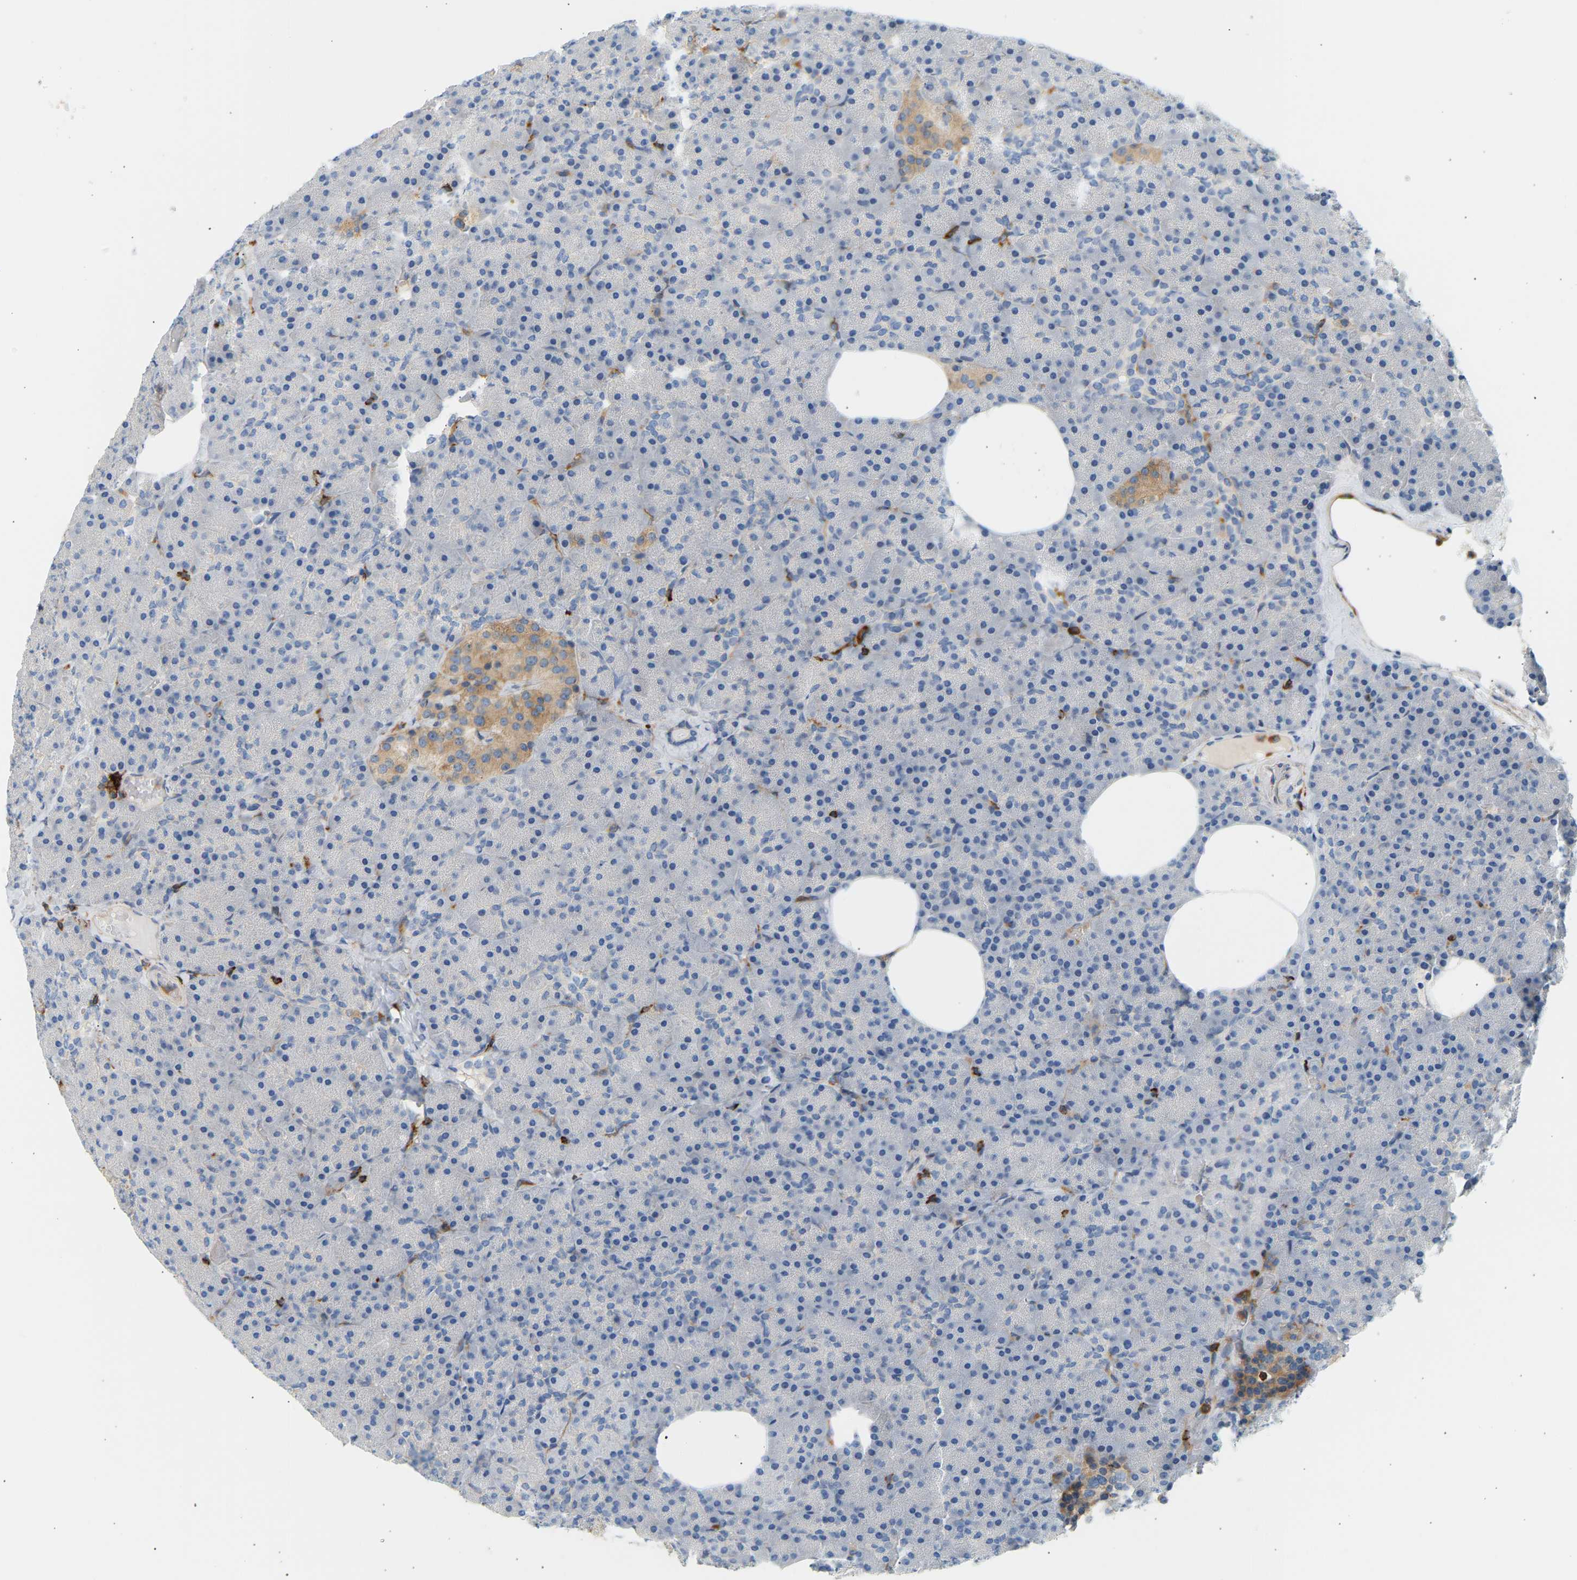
{"staining": {"intensity": "negative", "quantity": "none", "location": "none"}, "tissue": "pancreas", "cell_type": "Exocrine glandular cells", "image_type": "normal", "snomed": [{"axis": "morphology", "description": "Normal tissue, NOS"}, {"axis": "morphology", "description": "Carcinoid, malignant, NOS"}, {"axis": "topography", "description": "Pancreas"}], "caption": "A high-resolution histopathology image shows IHC staining of normal pancreas, which displays no significant expression in exocrine glandular cells.", "gene": "FNBP1", "patient": {"sex": "female", "age": 35}}